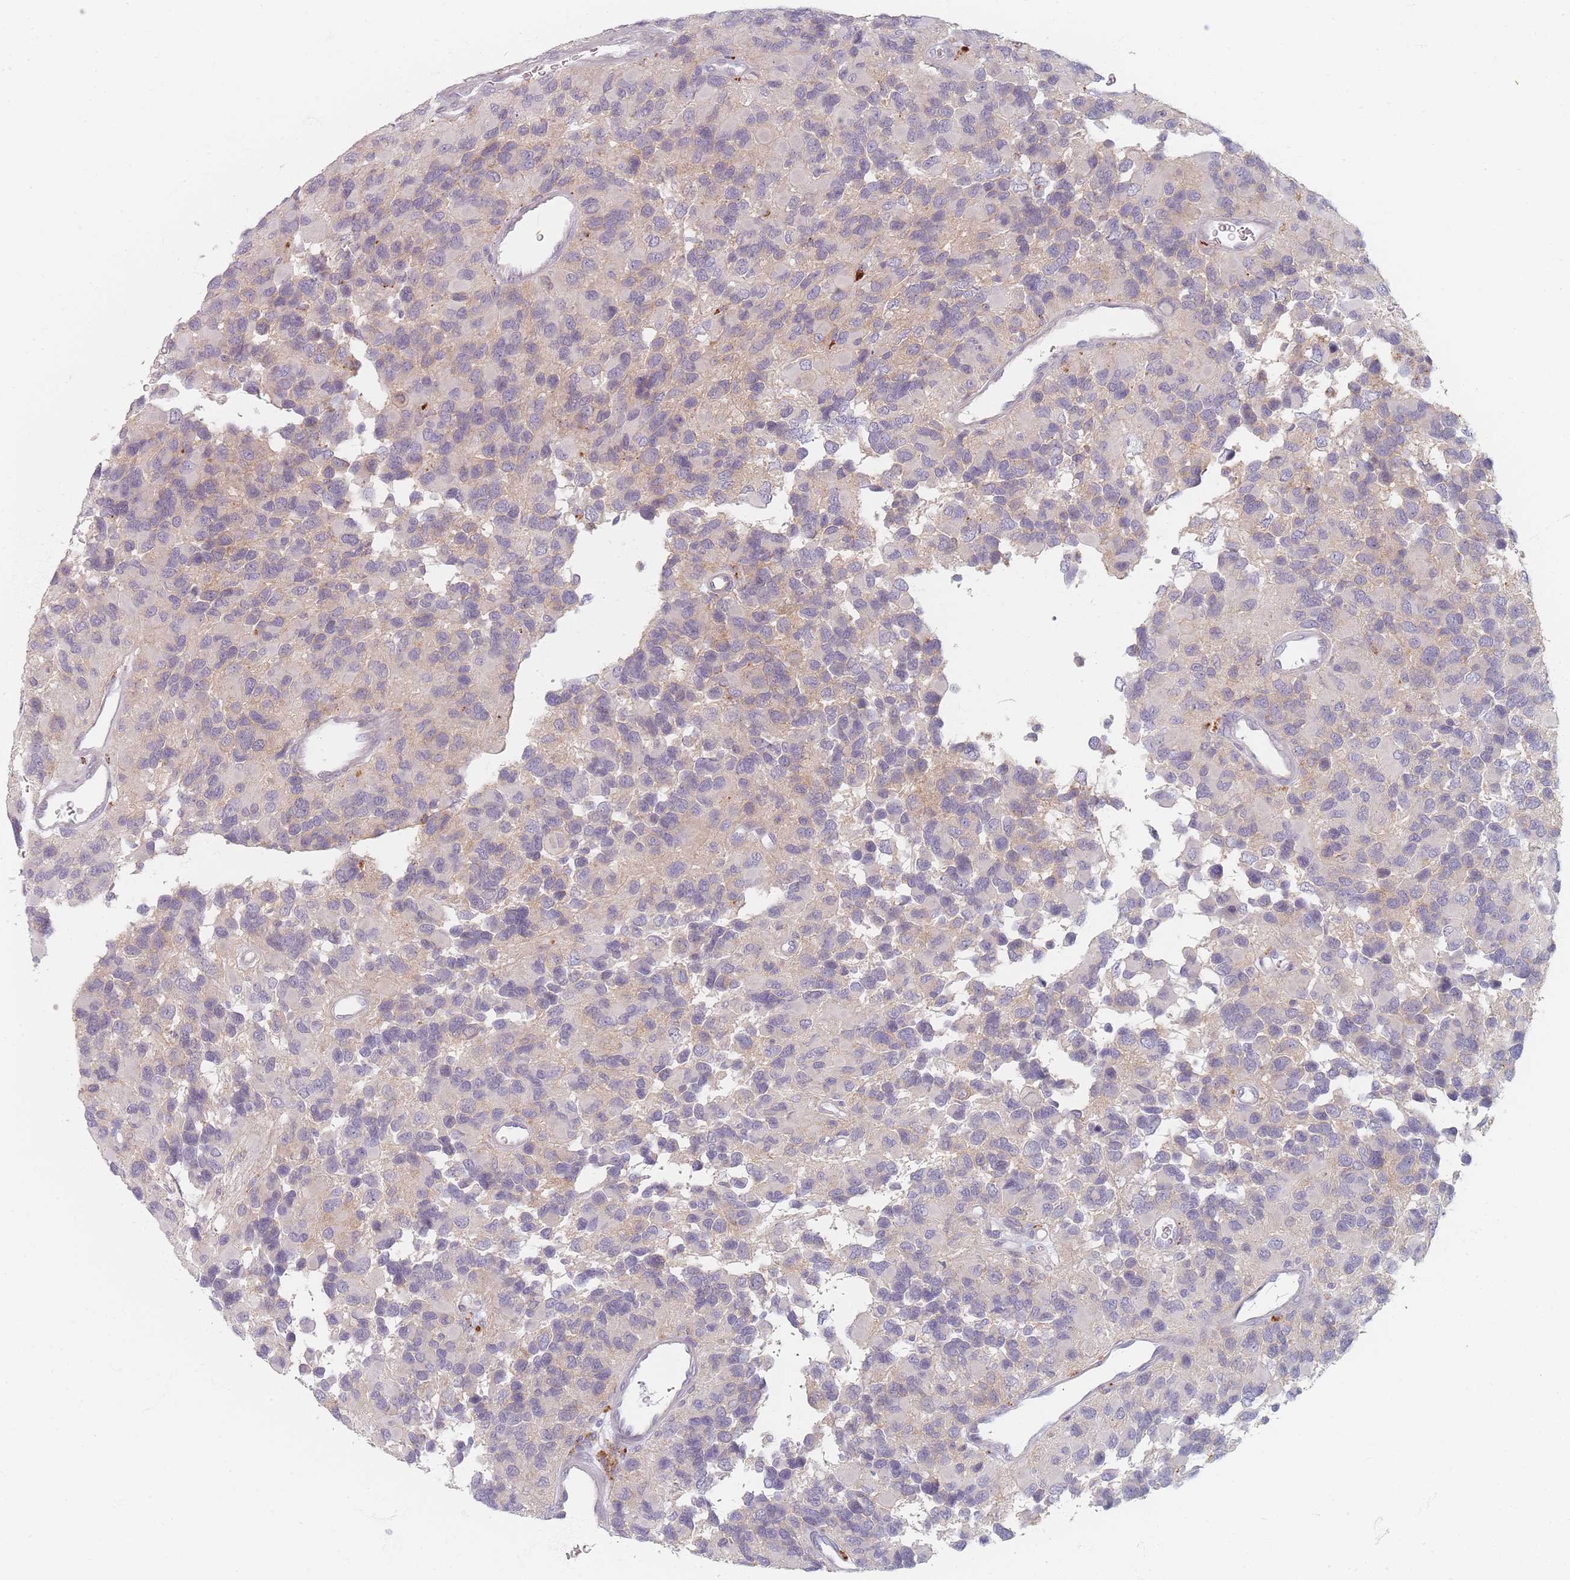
{"staining": {"intensity": "negative", "quantity": "none", "location": "none"}, "tissue": "glioma", "cell_type": "Tumor cells", "image_type": "cancer", "snomed": [{"axis": "morphology", "description": "Glioma, malignant, High grade"}, {"axis": "topography", "description": "Brain"}], "caption": "A high-resolution histopathology image shows immunohistochemistry (IHC) staining of malignant glioma (high-grade), which shows no significant expression in tumor cells.", "gene": "TMOD1", "patient": {"sex": "male", "age": 77}}